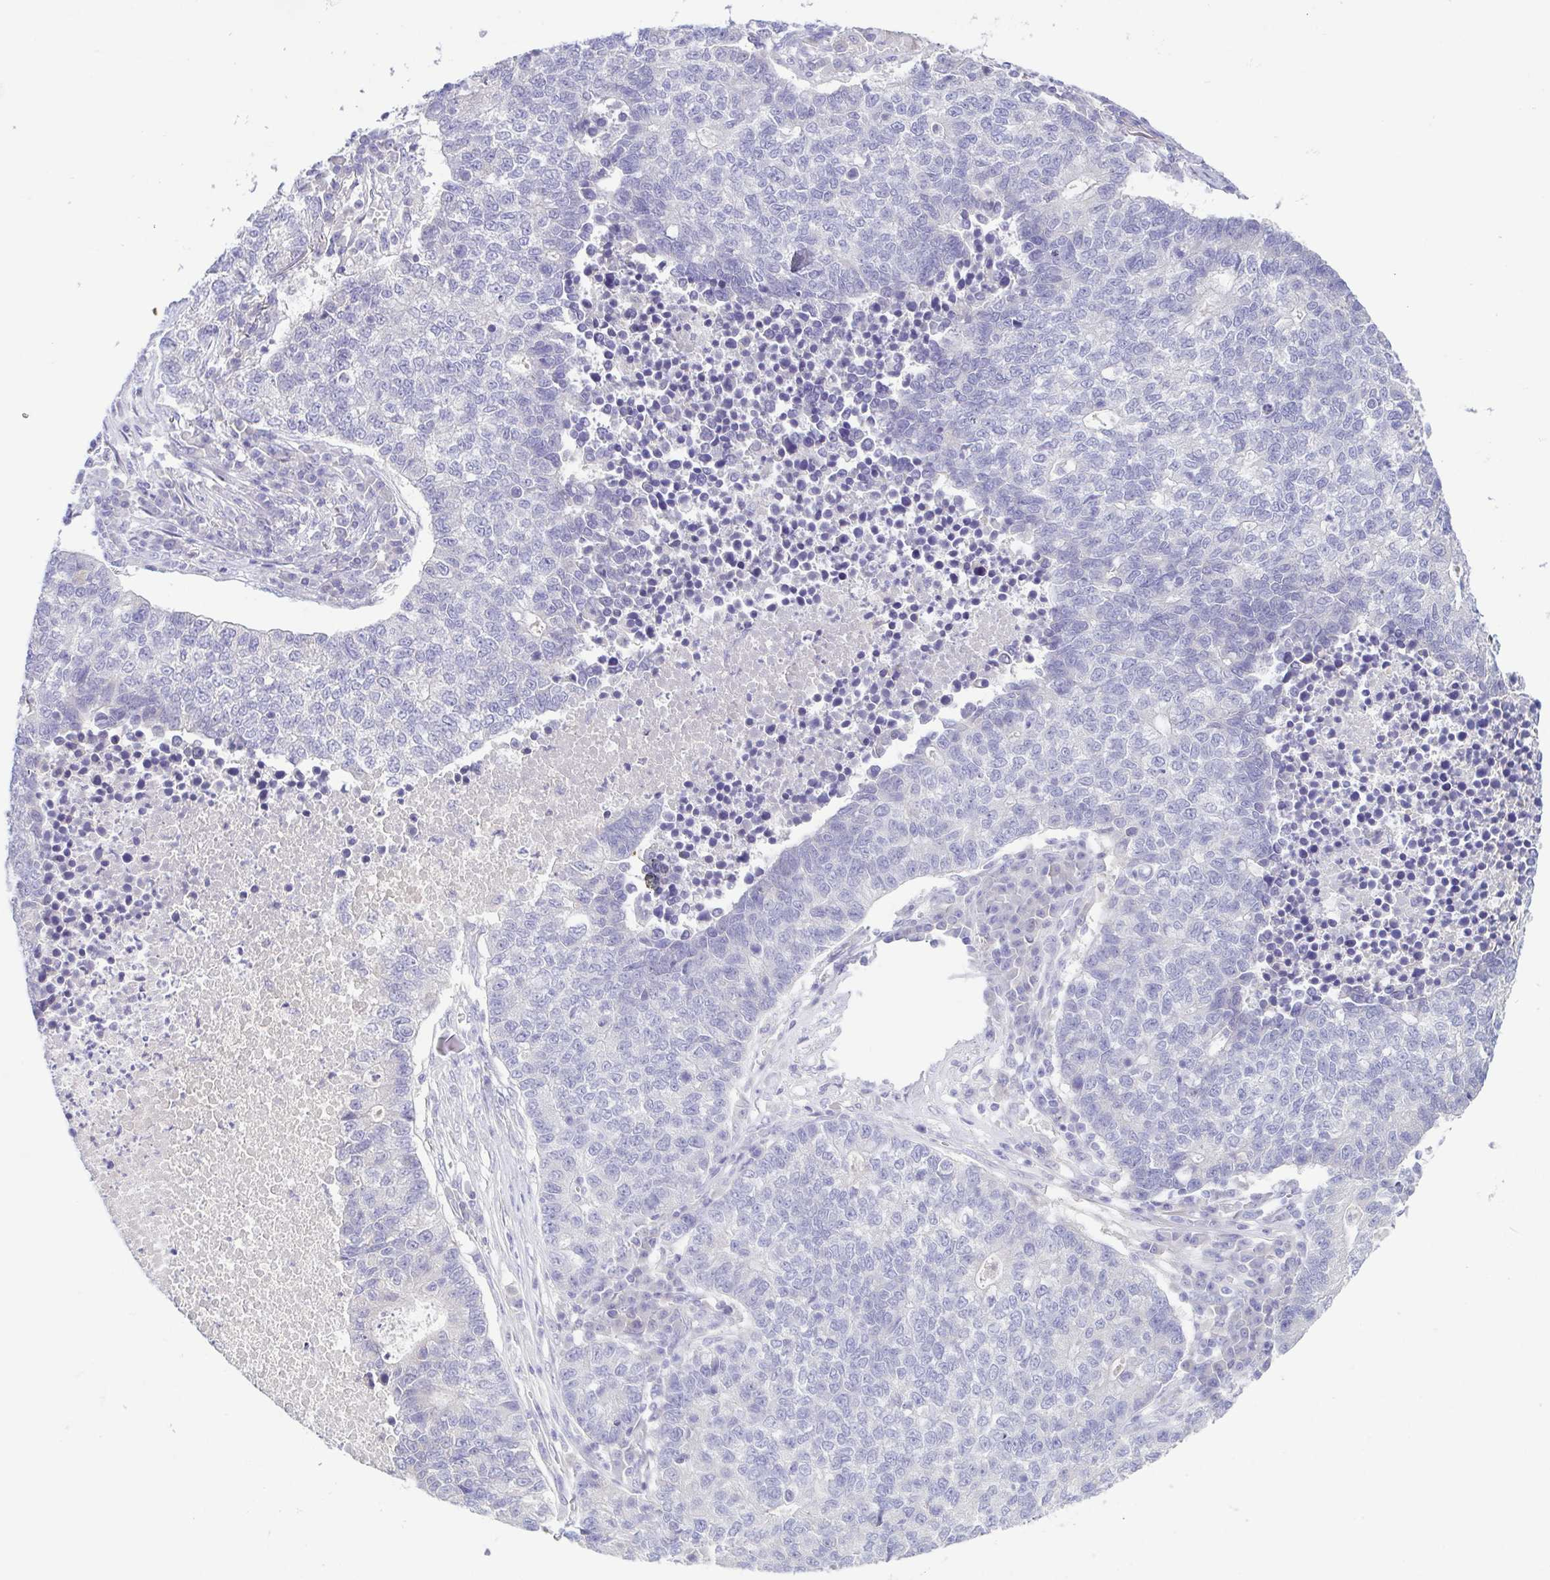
{"staining": {"intensity": "negative", "quantity": "none", "location": "none"}, "tissue": "lung cancer", "cell_type": "Tumor cells", "image_type": "cancer", "snomed": [{"axis": "morphology", "description": "Adenocarcinoma, NOS"}, {"axis": "topography", "description": "Lung"}], "caption": "Tumor cells show no significant protein staining in lung adenocarcinoma.", "gene": "A1BG", "patient": {"sex": "male", "age": 57}}